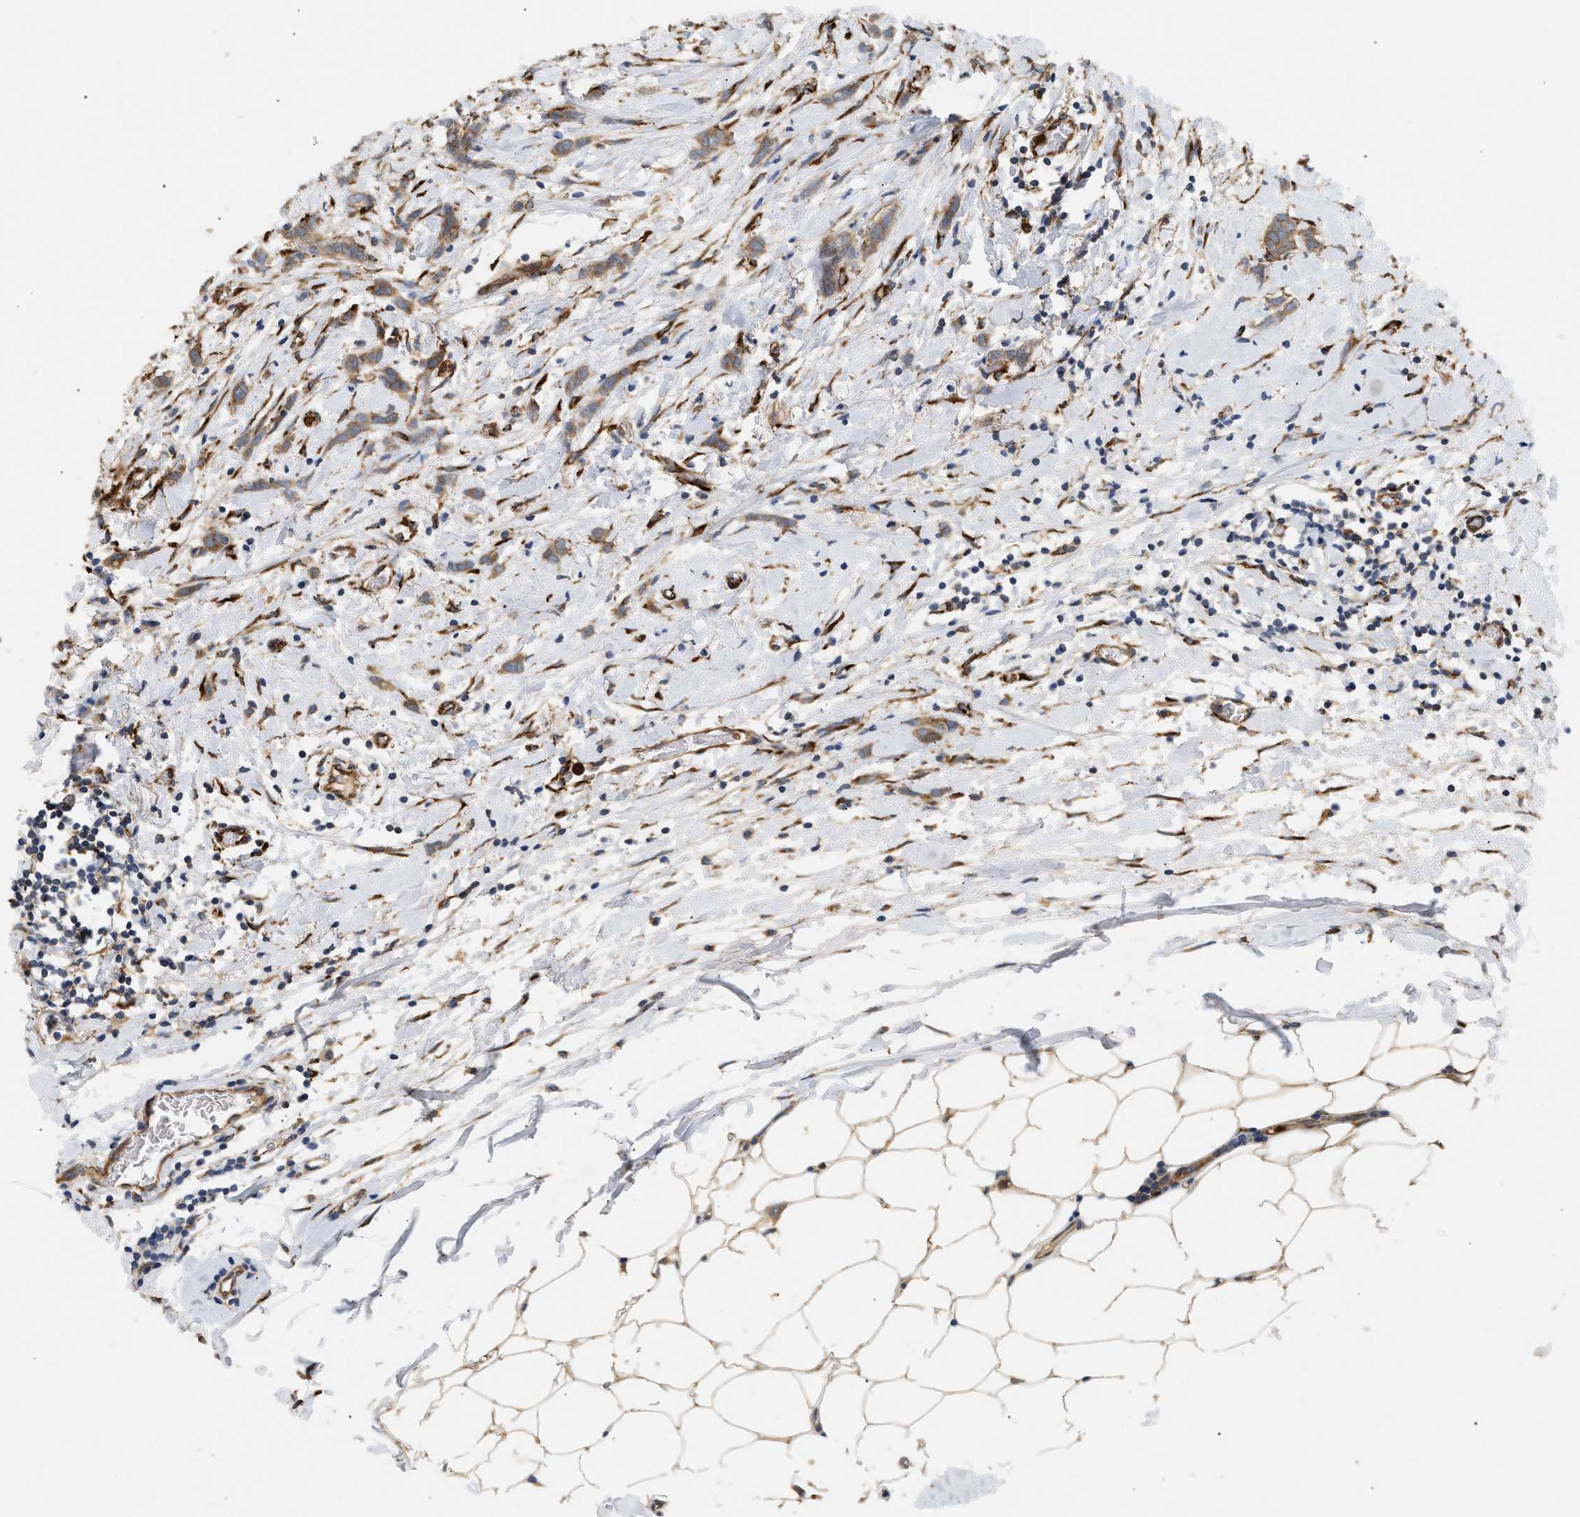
{"staining": {"intensity": "moderate", "quantity": ">75%", "location": "cytoplasmic/membranous"}, "tissue": "breast cancer", "cell_type": "Tumor cells", "image_type": "cancer", "snomed": [{"axis": "morphology", "description": "Lobular carcinoma, in situ"}, {"axis": "morphology", "description": "Lobular carcinoma"}, {"axis": "topography", "description": "Breast"}], "caption": "Protein staining demonstrates moderate cytoplasmic/membranous positivity in approximately >75% of tumor cells in breast cancer (lobular carcinoma in situ). Using DAB (3,3'-diaminobenzidine) (brown) and hematoxylin (blue) stains, captured at high magnification using brightfield microscopy.", "gene": "PLCD1", "patient": {"sex": "female", "age": 41}}